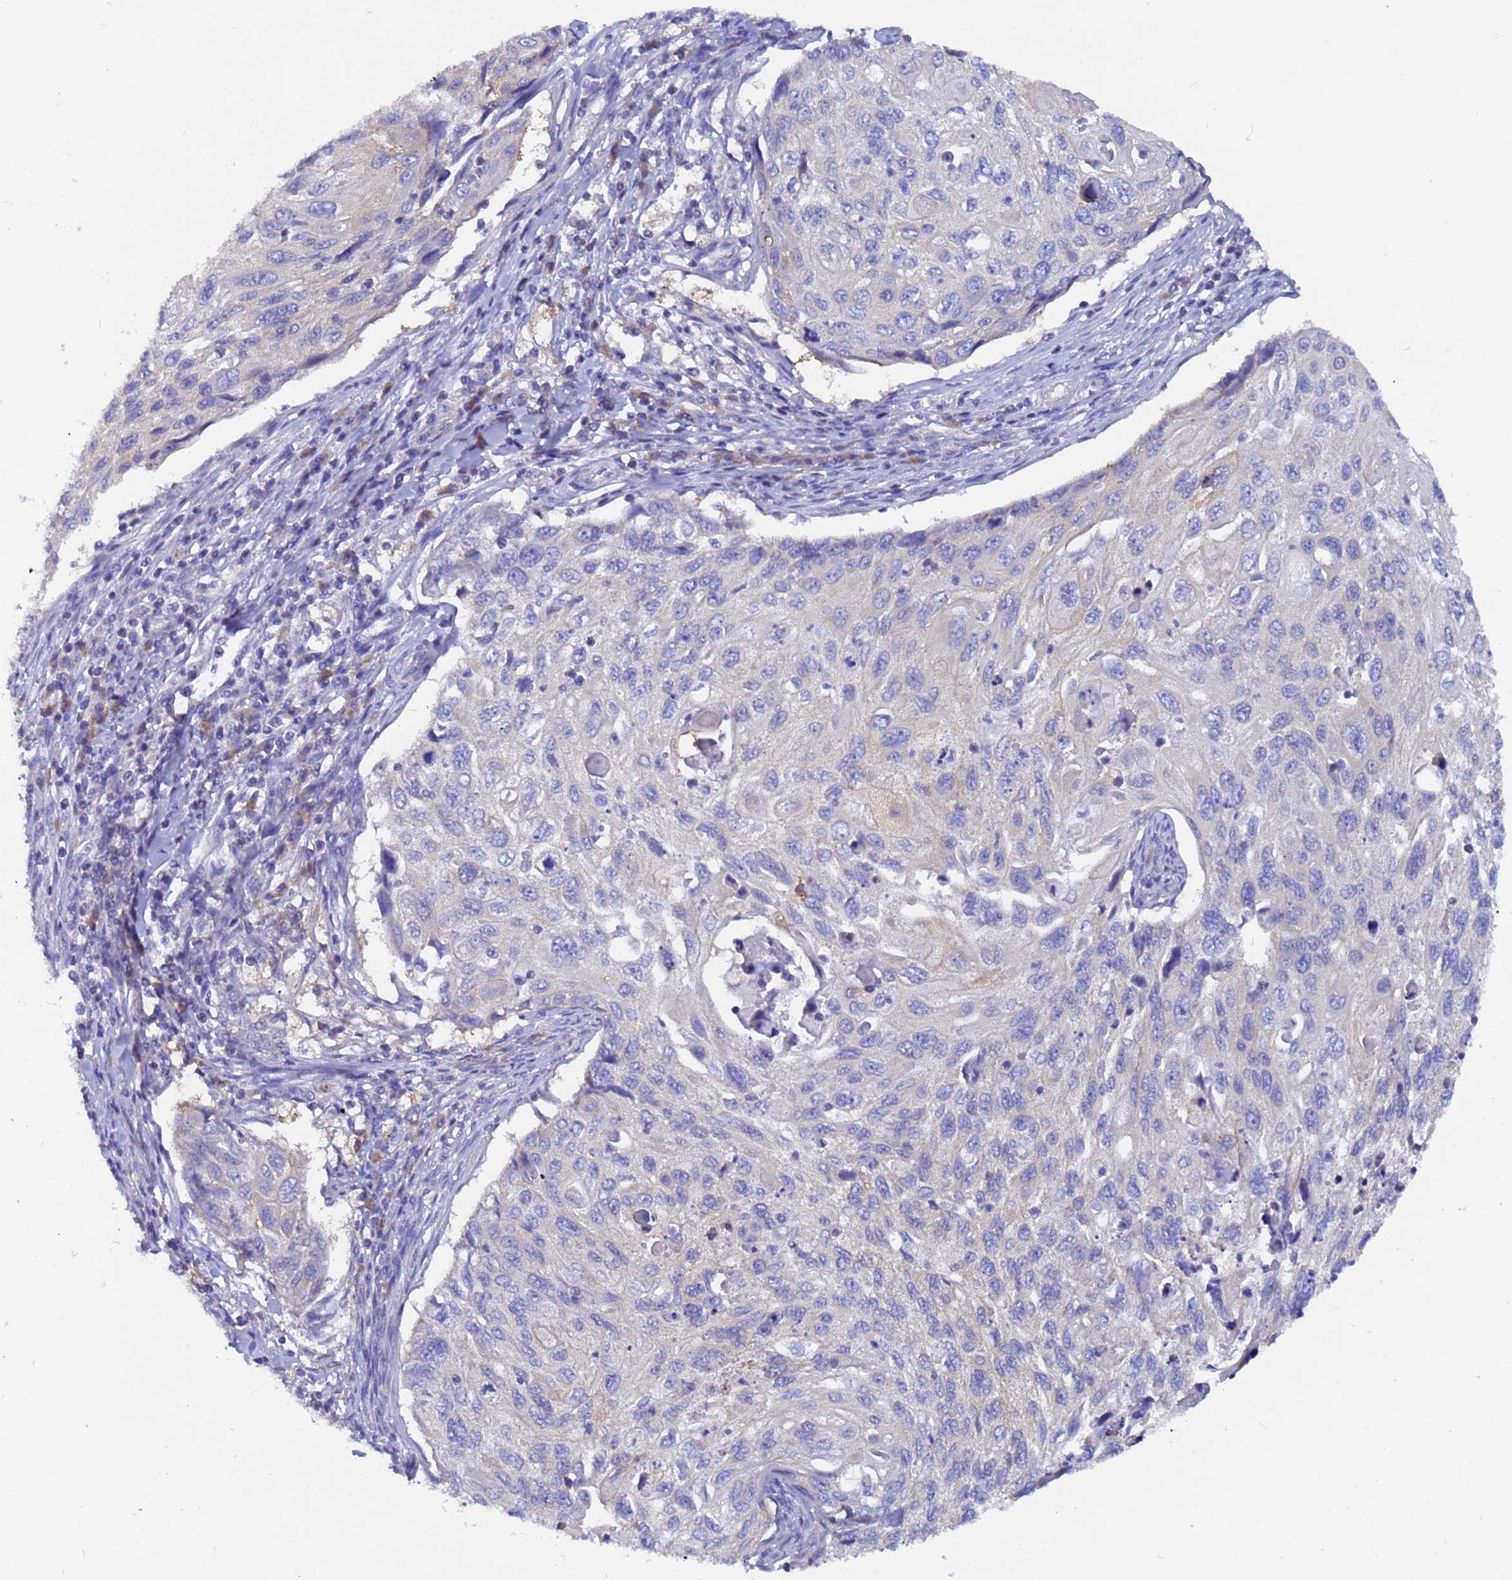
{"staining": {"intensity": "negative", "quantity": "none", "location": "none"}, "tissue": "cervical cancer", "cell_type": "Tumor cells", "image_type": "cancer", "snomed": [{"axis": "morphology", "description": "Squamous cell carcinoma, NOS"}, {"axis": "topography", "description": "Cervix"}], "caption": "Cervical squamous cell carcinoma stained for a protein using immunohistochemistry (IHC) reveals no staining tumor cells.", "gene": "UBE2O", "patient": {"sex": "female", "age": 70}}